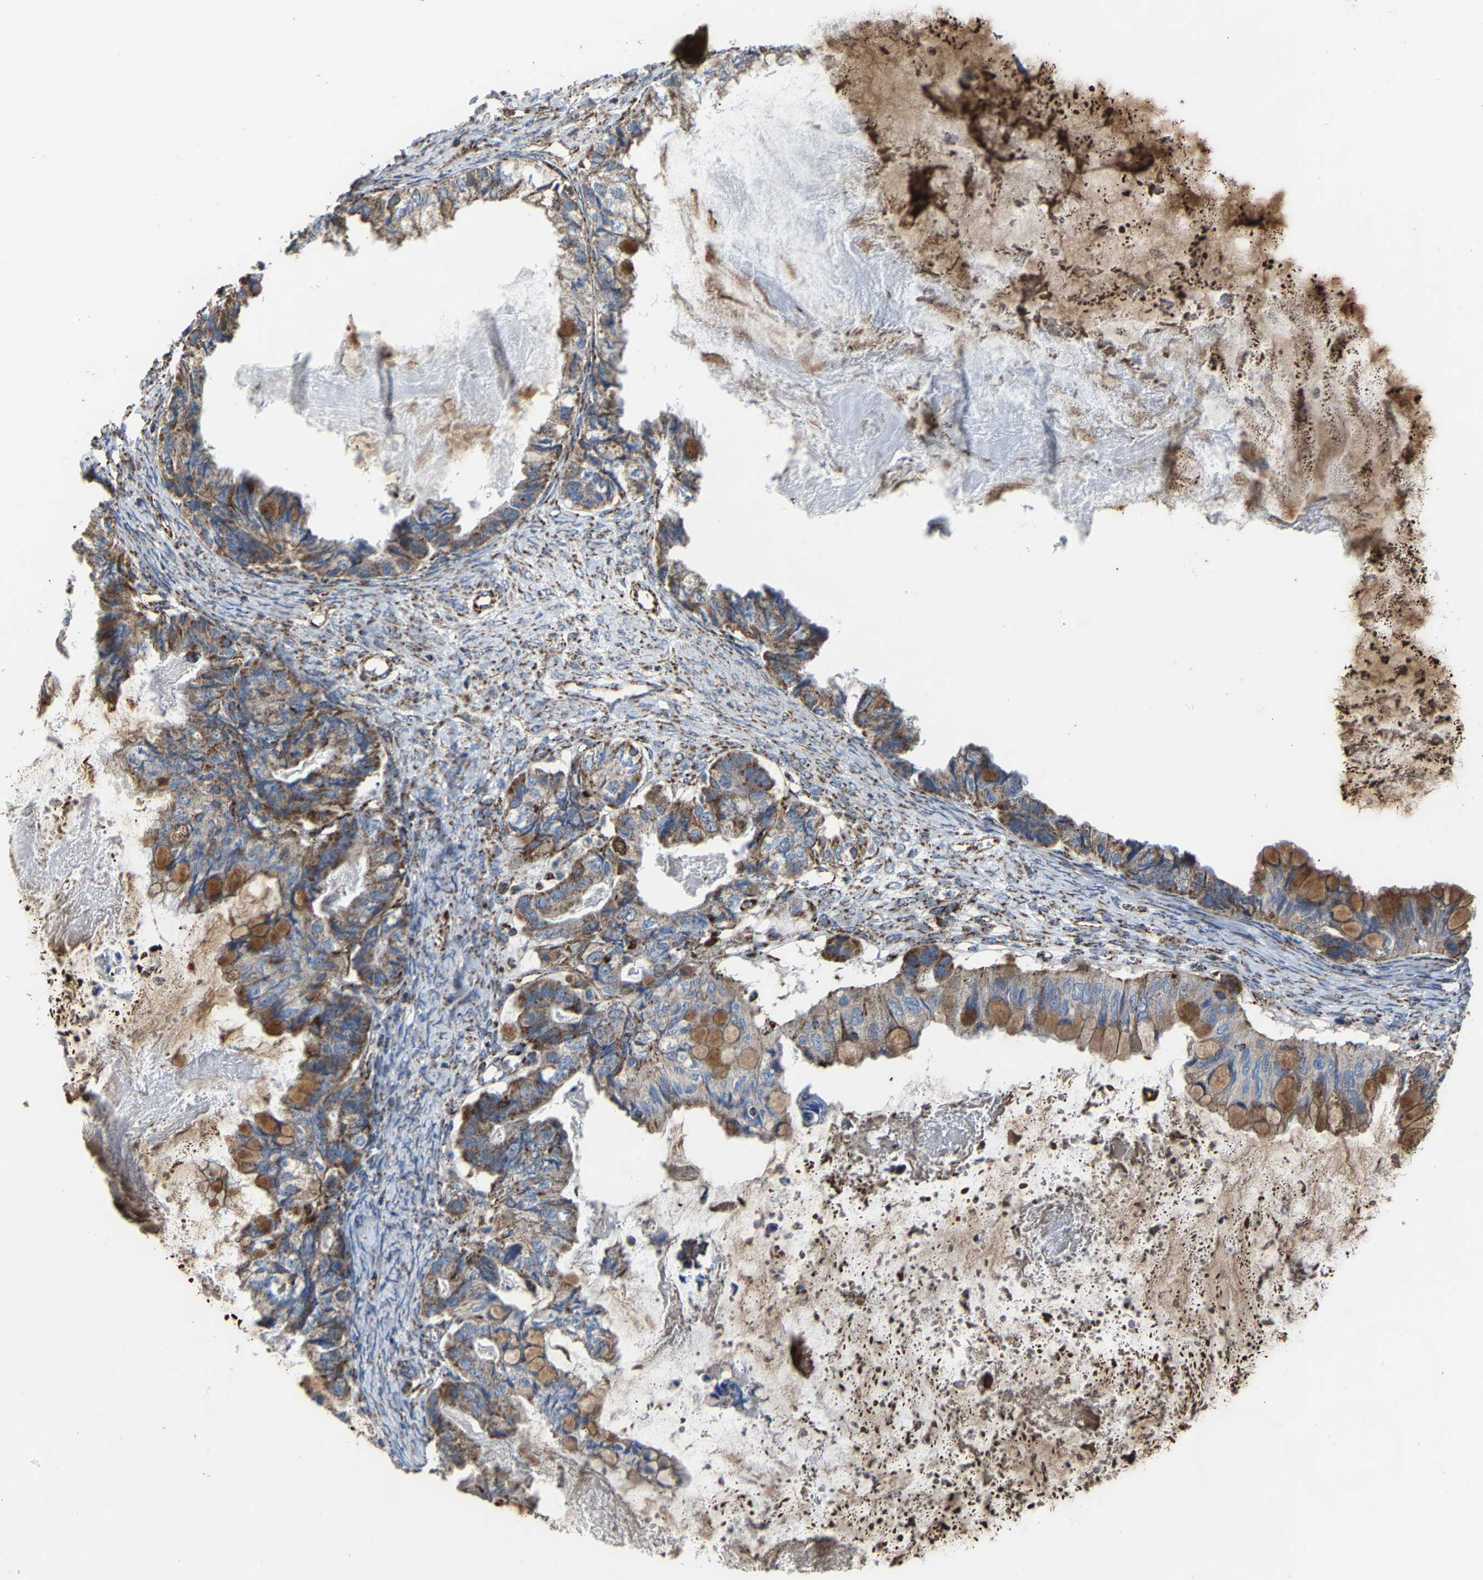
{"staining": {"intensity": "moderate", "quantity": ">75%", "location": "cytoplasmic/membranous"}, "tissue": "ovarian cancer", "cell_type": "Tumor cells", "image_type": "cancer", "snomed": [{"axis": "morphology", "description": "Cystadenocarcinoma, mucinous, NOS"}, {"axis": "topography", "description": "Ovary"}], "caption": "Immunohistochemical staining of human ovarian mucinous cystadenocarcinoma exhibits medium levels of moderate cytoplasmic/membranous protein expression in approximately >75% of tumor cells. The staining was performed using DAB (3,3'-diaminobenzidine) to visualize the protein expression in brown, while the nuclei were stained in blue with hematoxylin (Magnification: 20x).", "gene": "NDUFV3", "patient": {"sex": "female", "age": 80}}